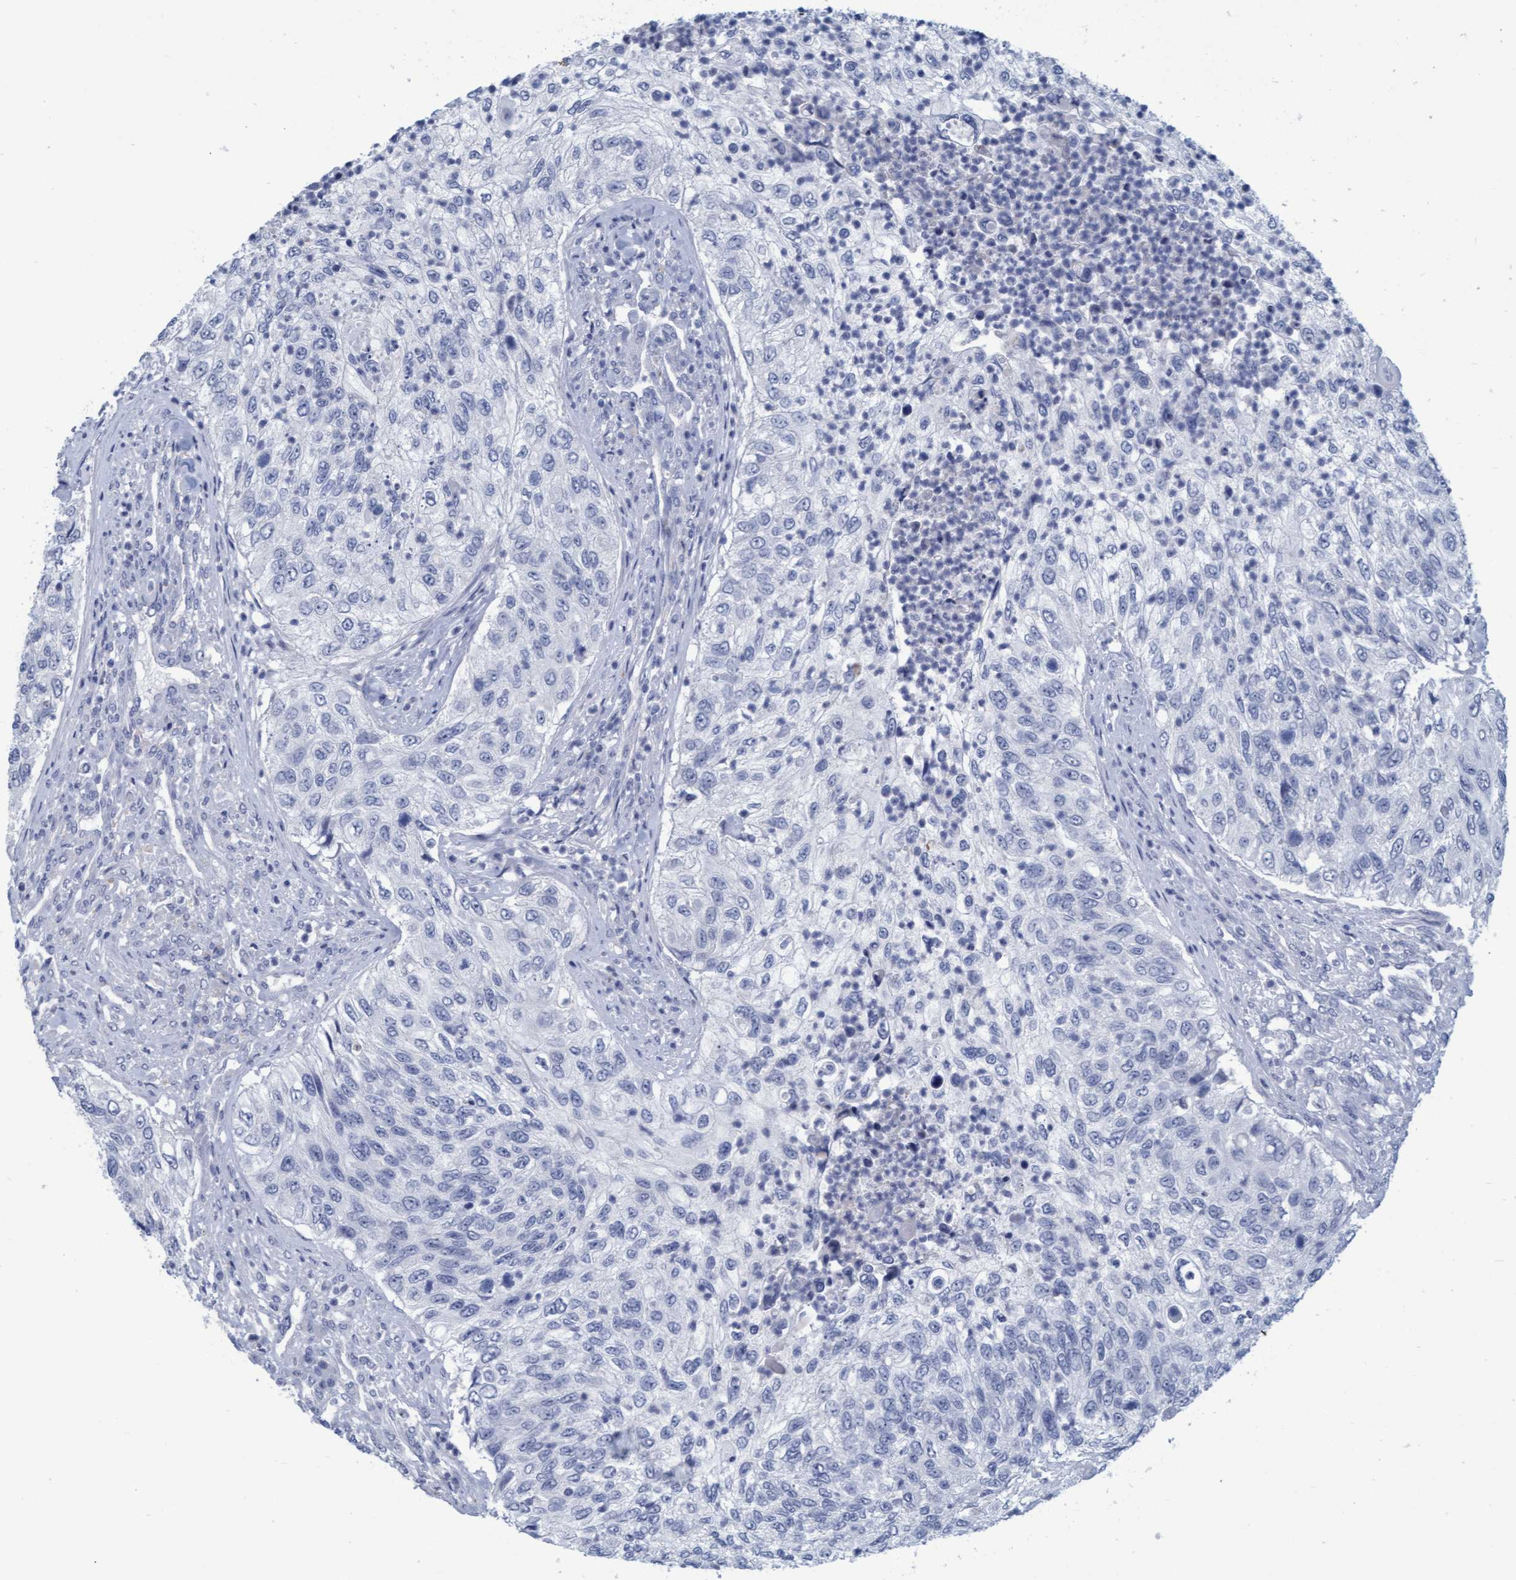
{"staining": {"intensity": "negative", "quantity": "none", "location": "none"}, "tissue": "urothelial cancer", "cell_type": "Tumor cells", "image_type": "cancer", "snomed": [{"axis": "morphology", "description": "Urothelial carcinoma, High grade"}, {"axis": "topography", "description": "Urinary bladder"}], "caption": "Tumor cells show no significant protein positivity in urothelial cancer.", "gene": "PROCA1", "patient": {"sex": "female", "age": 60}}